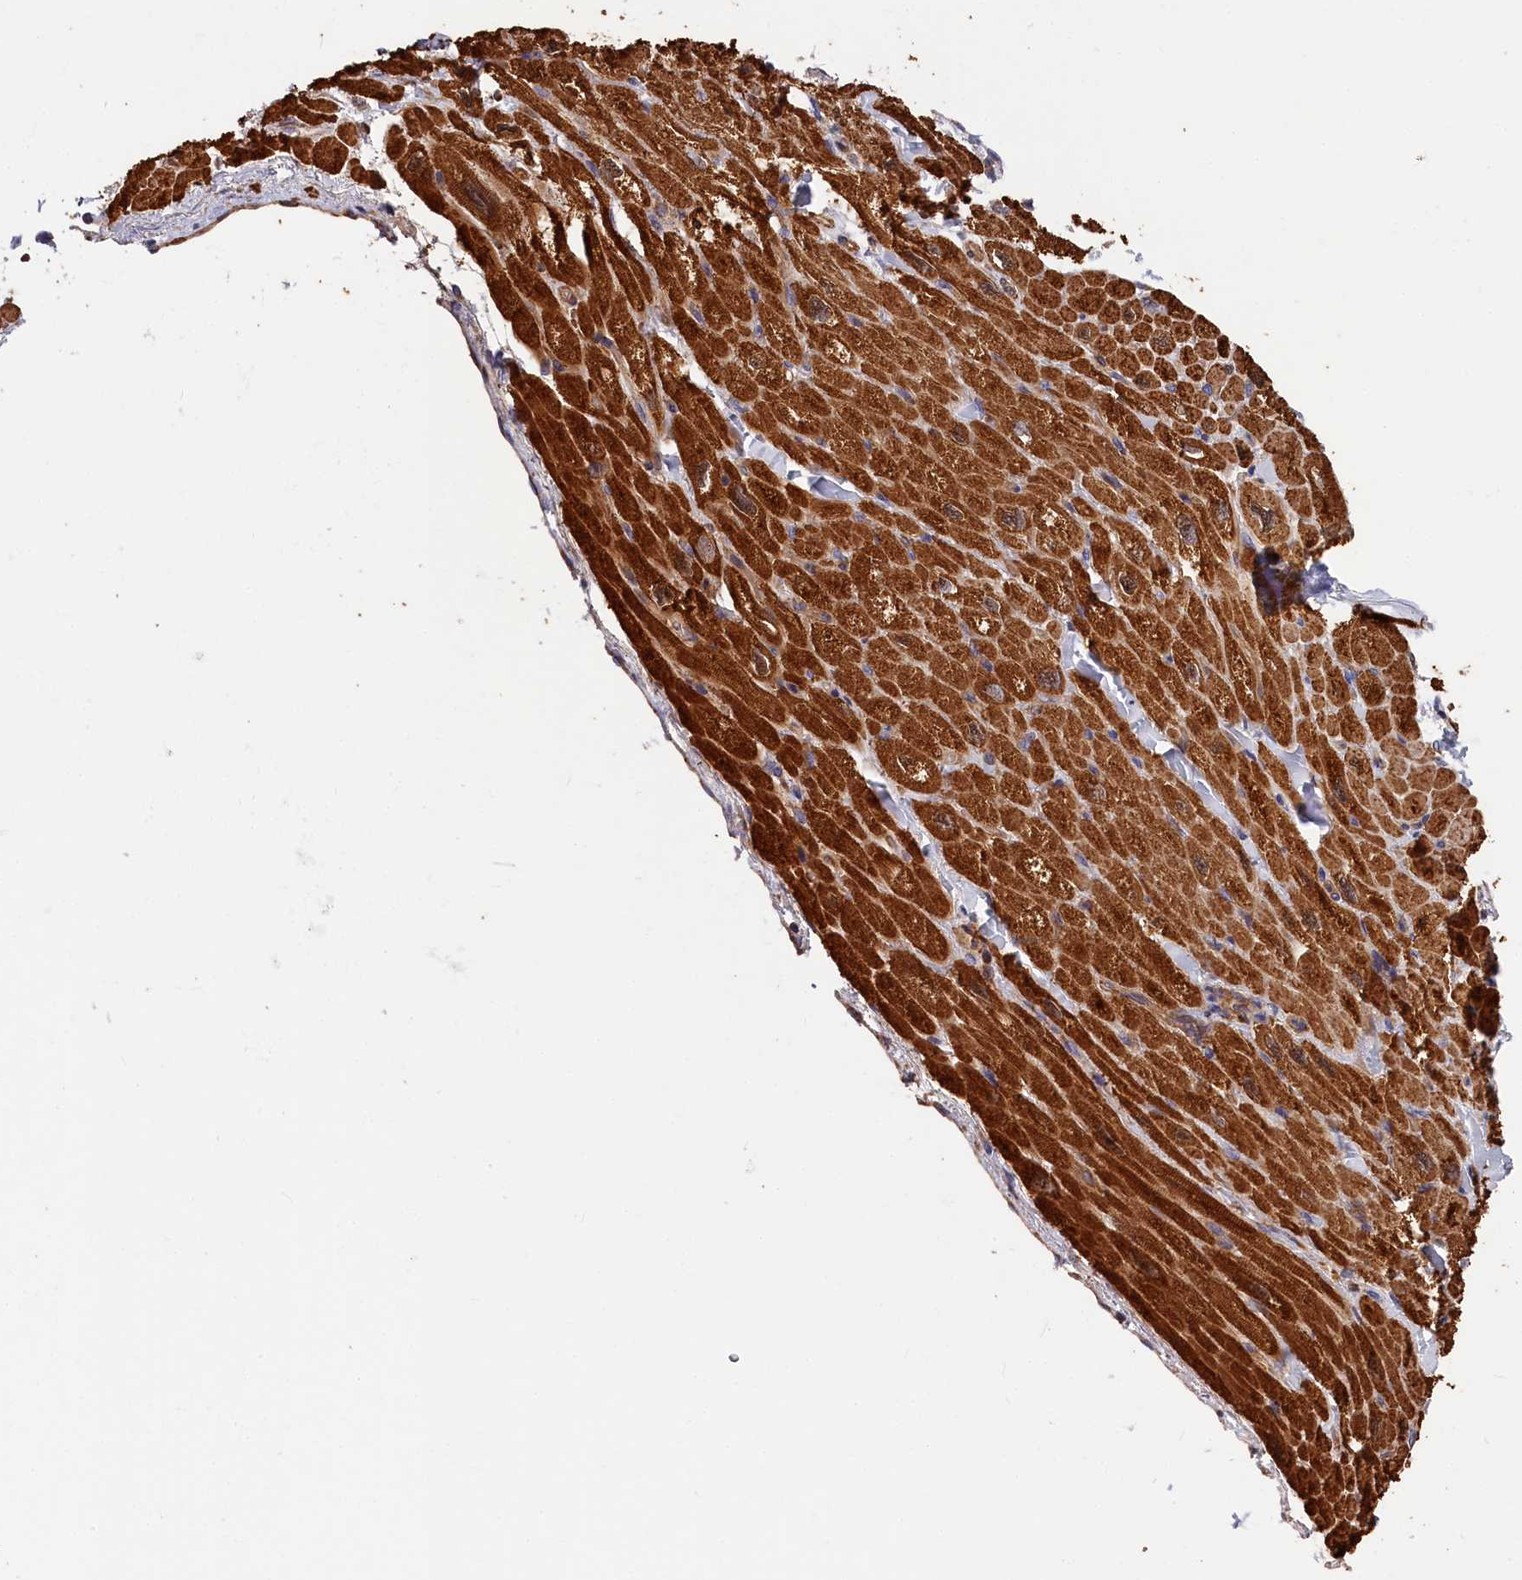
{"staining": {"intensity": "strong", "quantity": ">75%", "location": "cytoplasmic/membranous"}, "tissue": "heart muscle", "cell_type": "Cardiomyocytes", "image_type": "normal", "snomed": [{"axis": "morphology", "description": "Normal tissue, NOS"}, {"axis": "topography", "description": "Heart"}], "caption": "High-power microscopy captured an immunohistochemistry photomicrograph of benign heart muscle, revealing strong cytoplasmic/membranous positivity in about >75% of cardiomyocytes. Nuclei are stained in blue.", "gene": "LDHD", "patient": {"sex": "male", "age": 65}}